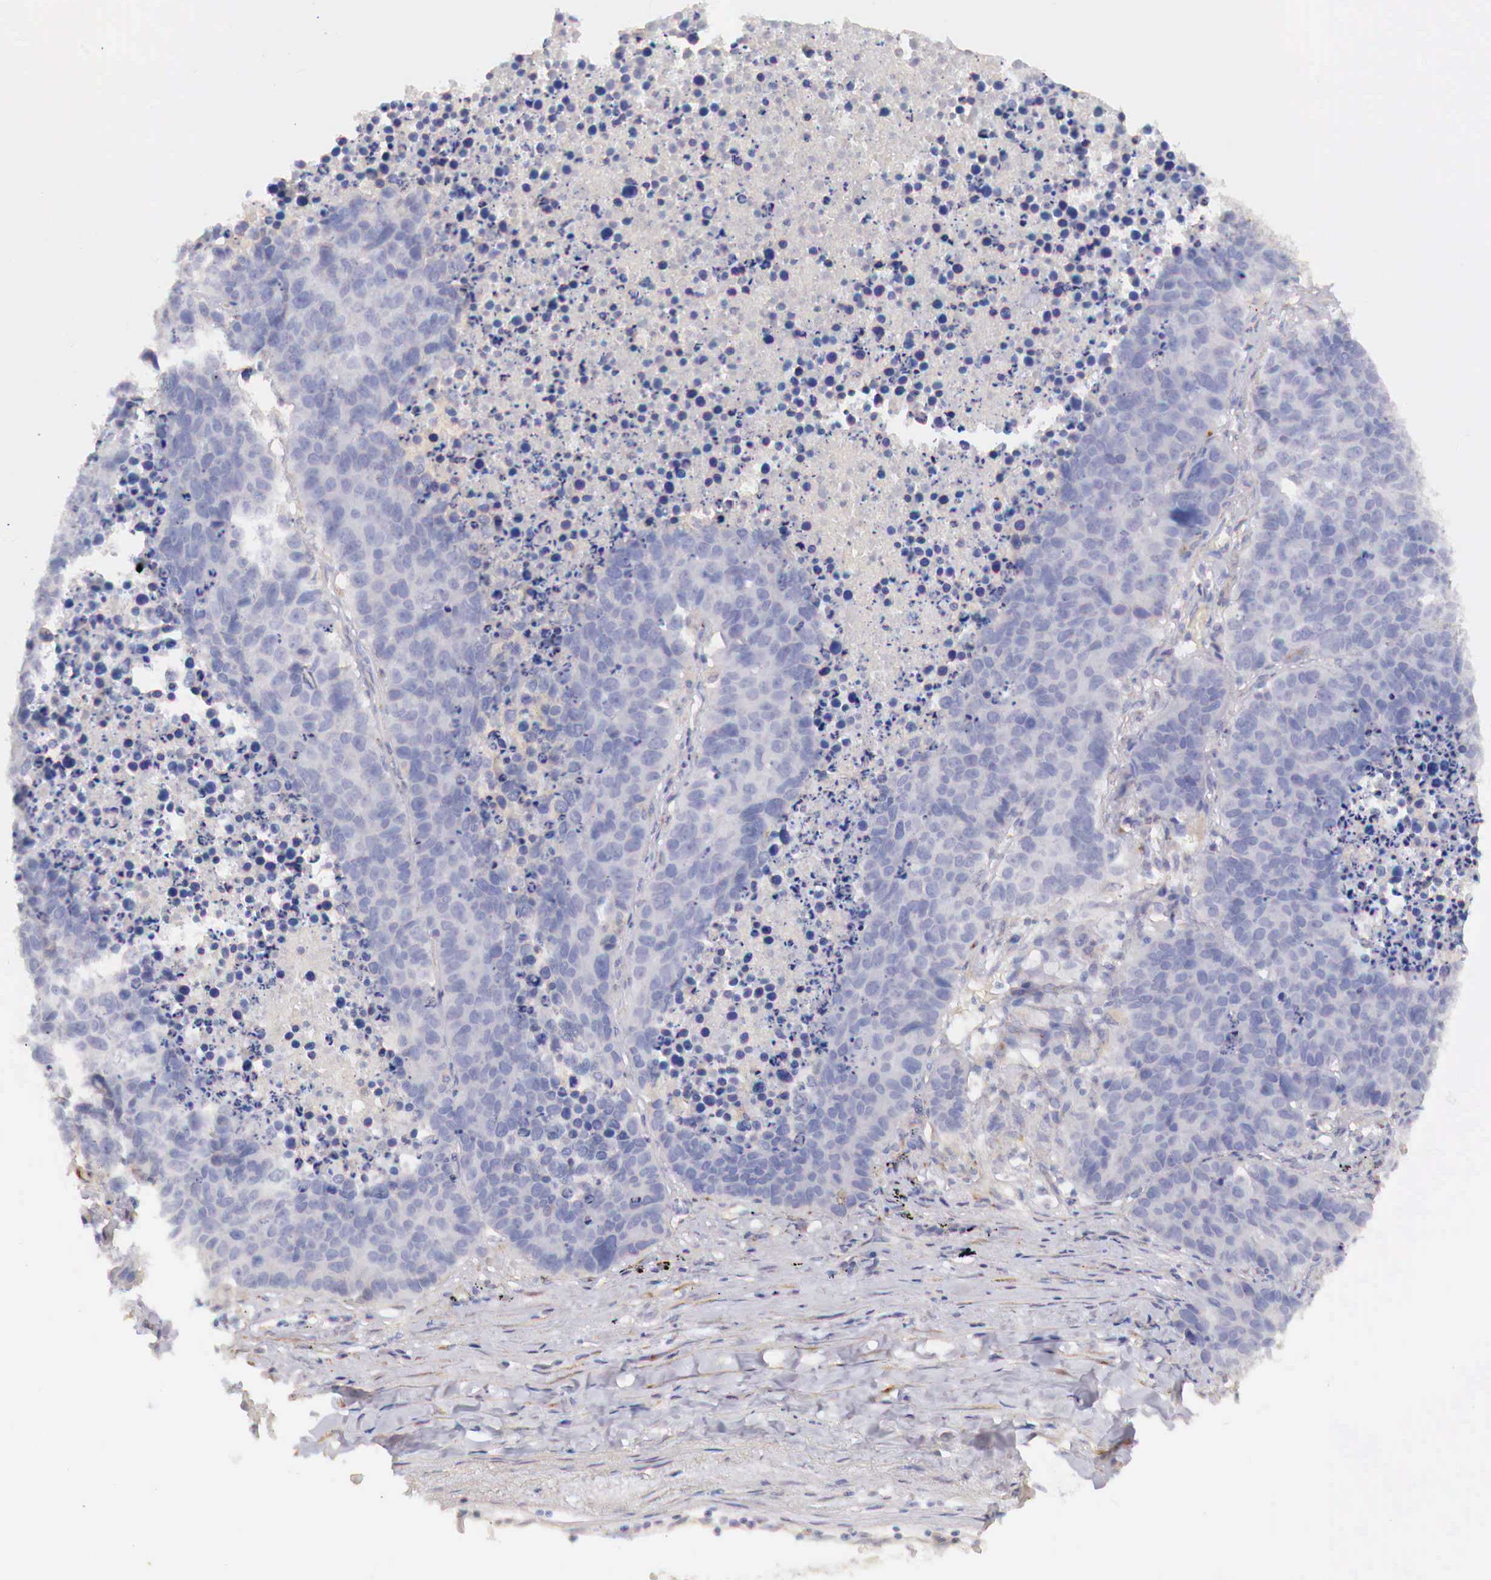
{"staining": {"intensity": "negative", "quantity": "none", "location": "none"}, "tissue": "lung cancer", "cell_type": "Tumor cells", "image_type": "cancer", "snomed": [{"axis": "morphology", "description": "Carcinoid, malignant, NOS"}, {"axis": "topography", "description": "Lung"}], "caption": "High power microscopy histopathology image of an IHC micrograph of carcinoid (malignant) (lung), revealing no significant expression in tumor cells.", "gene": "KLHDC7B", "patient": {"sex": "male", "age": 60}}